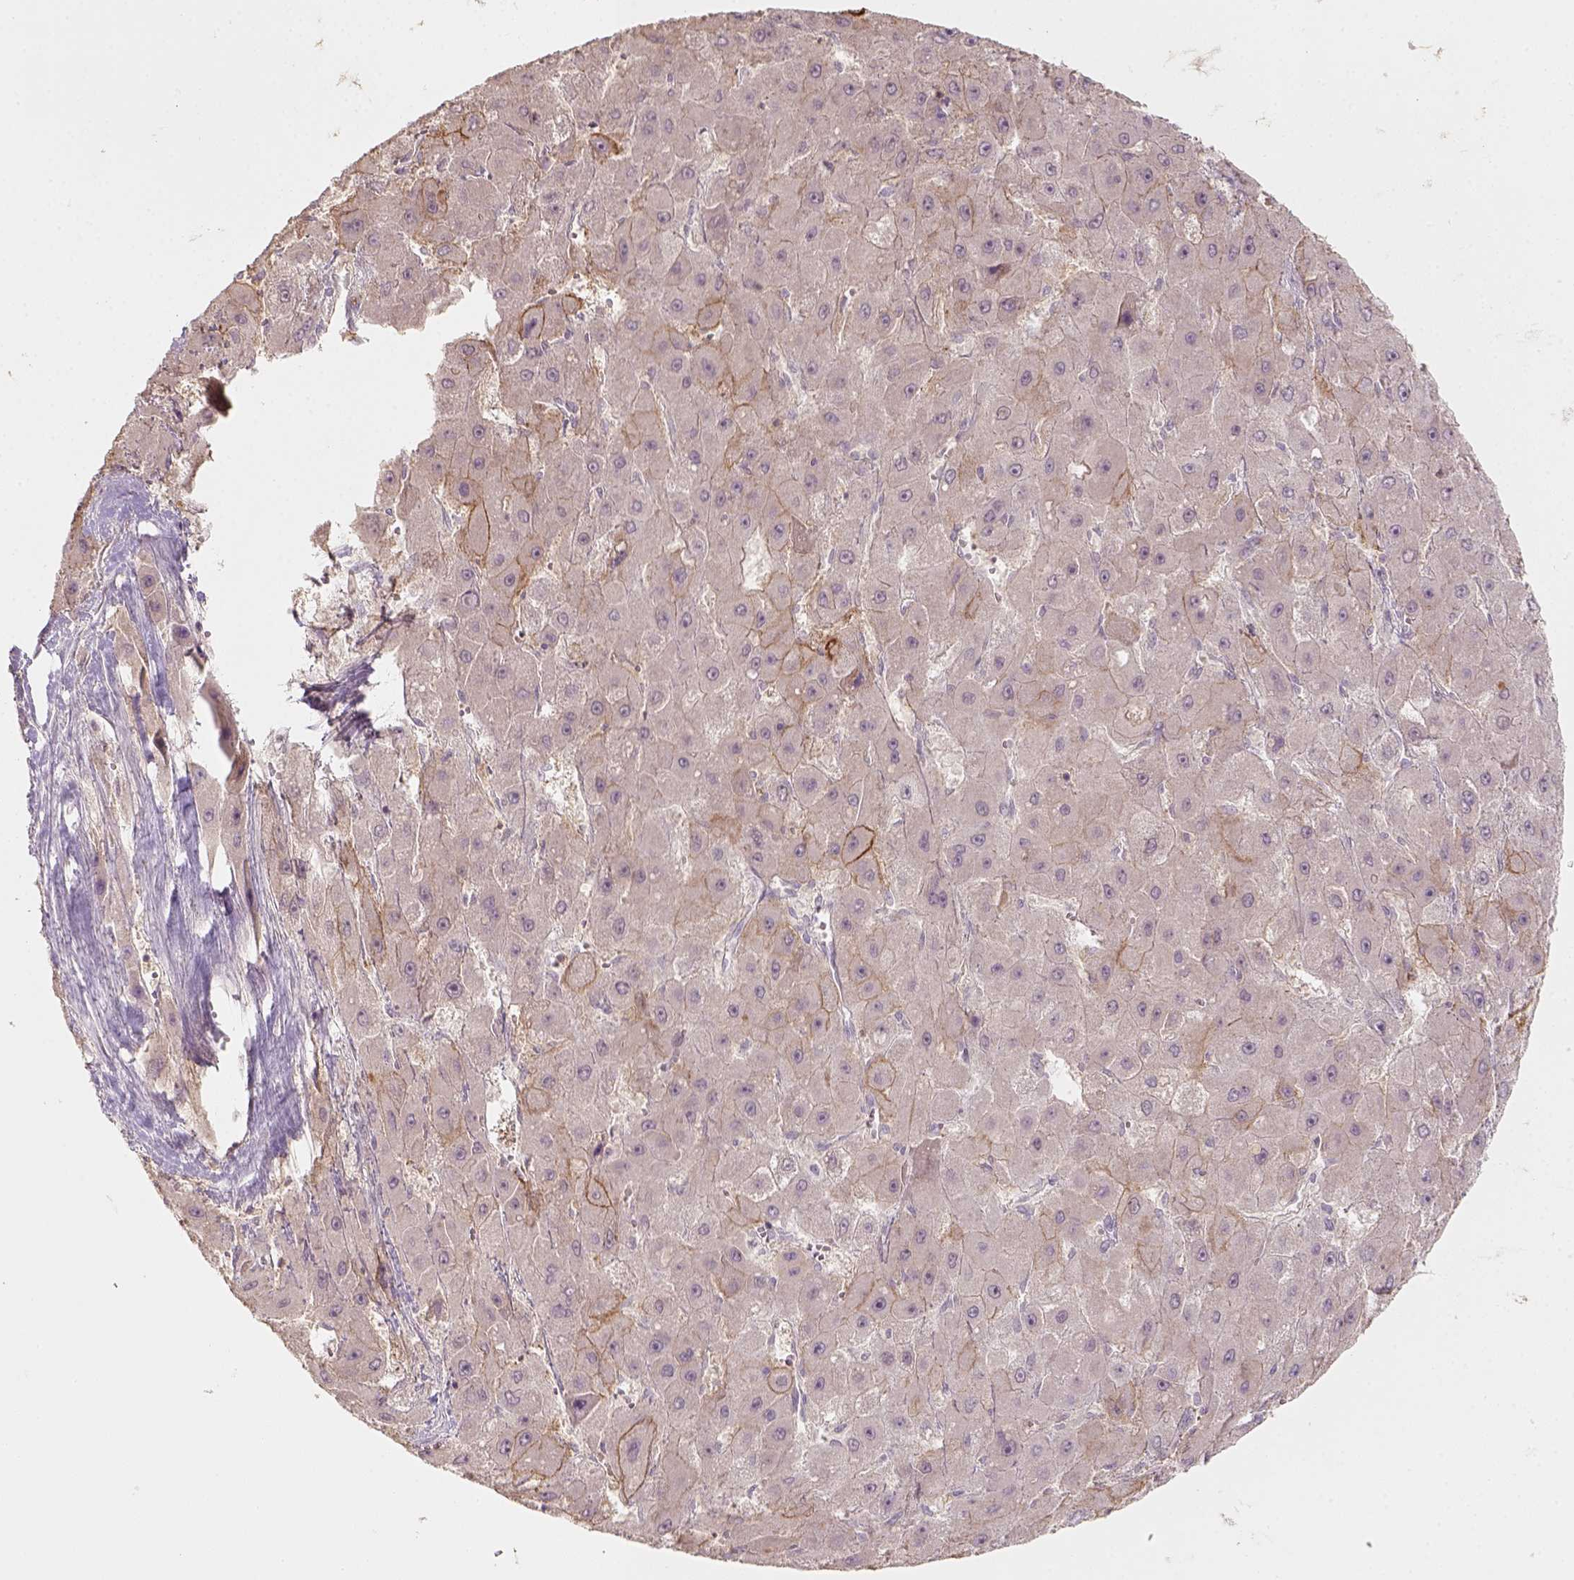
{"staining": {"intensity": "moderate", "quantity": "<25%", "location": "cytoplasmic/membranous"}, "tissue": "liver cancer", "cell_type": "Tumor cells", "image_type": "cancer", "snomed": [{"axis": "morphology", "description": "Carcinoma, Hepatocellular, NOS"}, {"axis": "topography", "description": "Liver"}], "caption": "An IHC micrograph of tumor tissue is shown. Protein staining in brown highlights moderate cytoplasmic/membranous positivity in liver hepatocellular carcinoma within tumor cells.", "gene": "AQP9", "patient": {"sex": "female", "age": 25}}